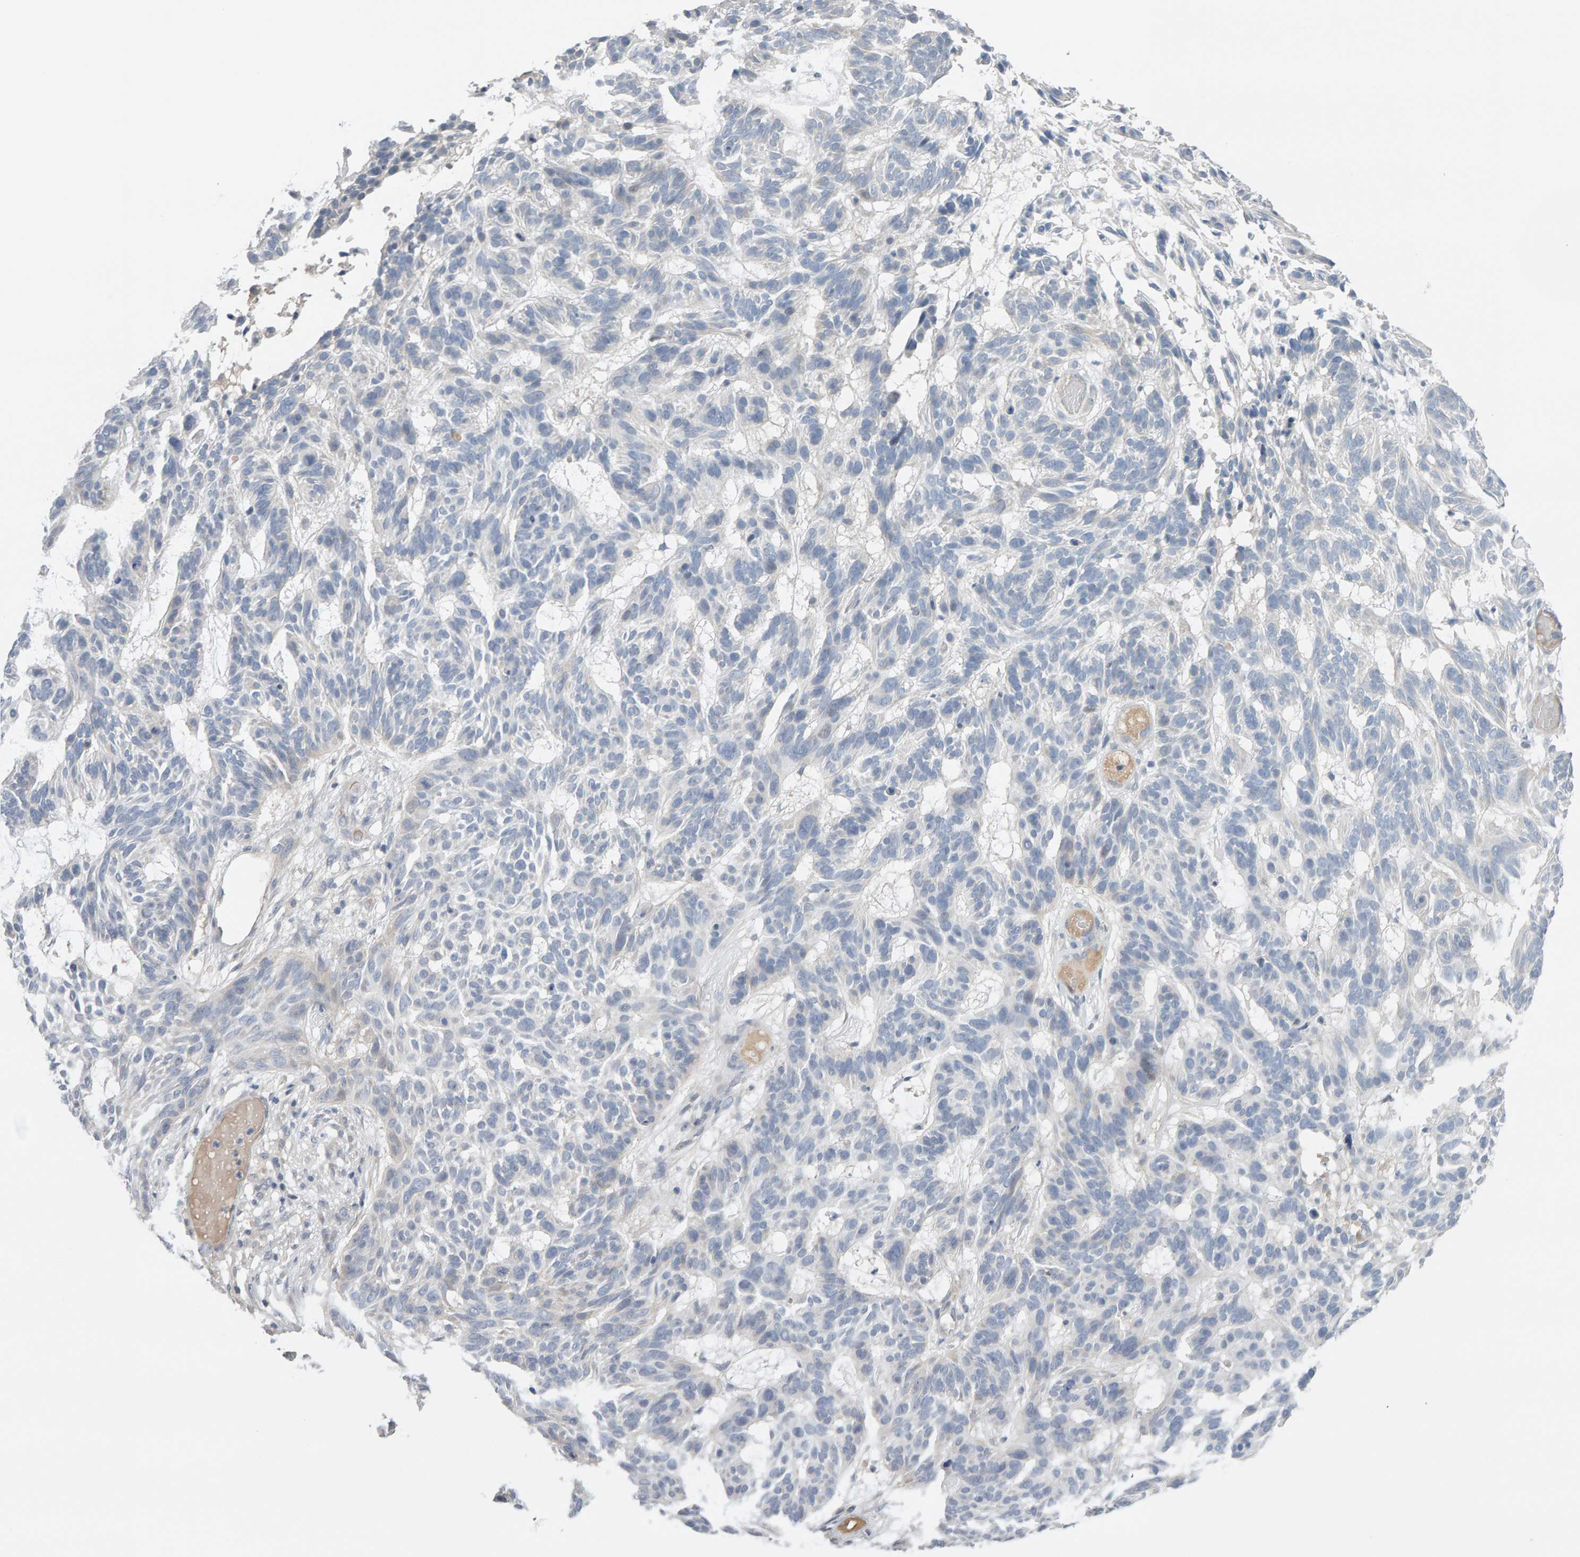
{"staining": {"intensity": "negative", "quantity": "none", "location": "none"}, "tissue": "skin cancer", "cell_type": "Tumor cells", "image_type": "cancer", "snomed": [{"axis": "morphology", "description": "Basal cell carcinoma"}, {"axis": "topography", "description": "Skin"}], "caption": "This is an immunohistochemistry (IHC) image of skin cancer. There is no staining in tumor cells.", "gene": "GFUS", "patient": {"sex": "male", "age": 85}}